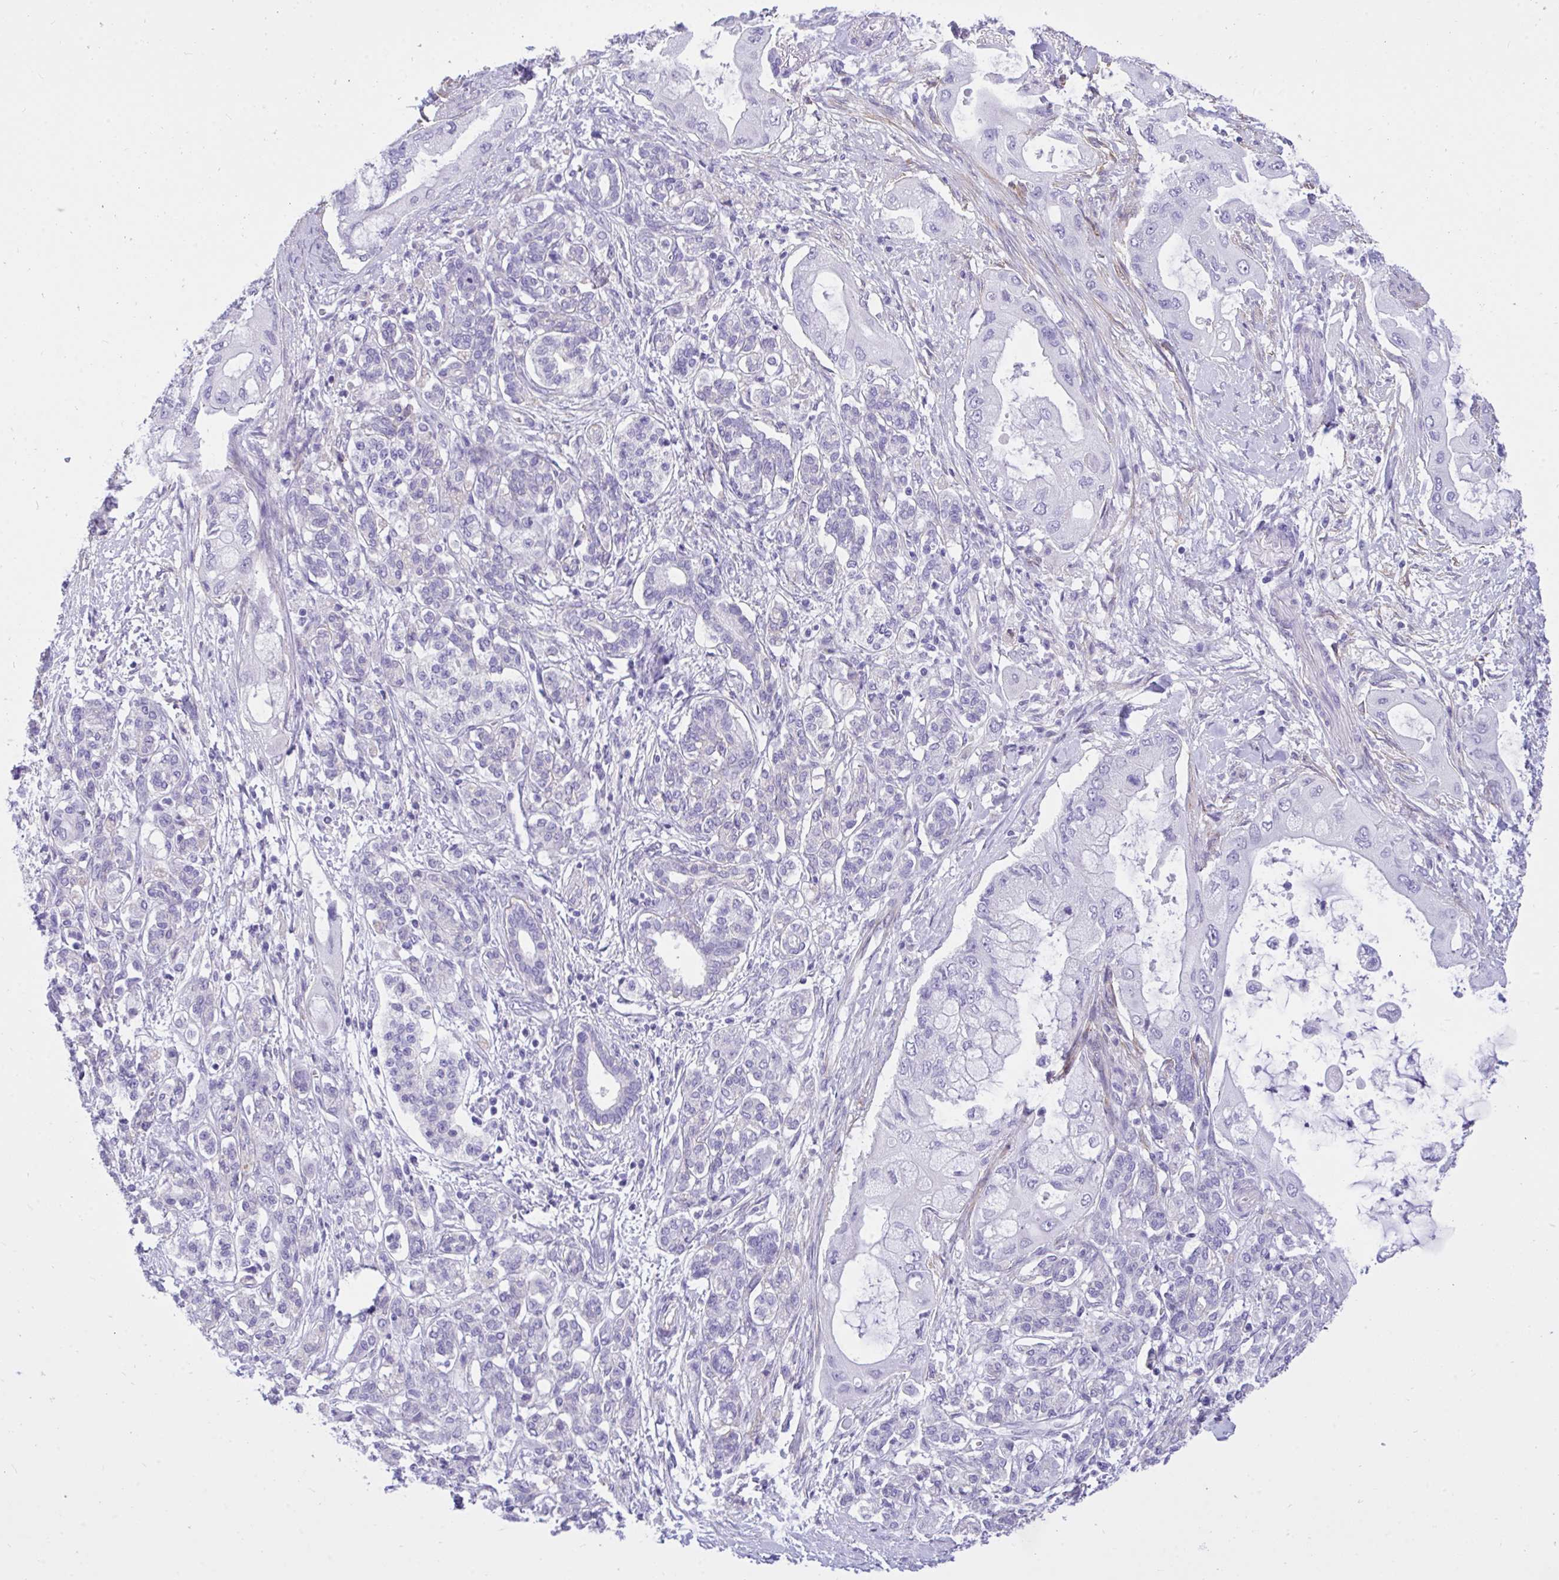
{"staining": {"intensity": "negative", "quantity": "none", "location": "none"}, "tissue": "pancreatic cancer", "cell_type": "Tumor cells", "image_type": "cancer", "snomed": [{"axis": "morphology", "description": "Adenocarcinoma, NOS"}, {"axis": "topography", "description": "Pancreas"}], "caption": "High power microscopy image of an immunohistochemistry photomicrograph of adenocarcinoma (pancreatic), revealing no significant positivity in tumor cells. (Stains: DAB IHC with hematoxylin counter stain, Microscopy: brightfield microscopy at high magnification).", "gene": "TLN2", "patient": {"sex": "male", "age": 57}}